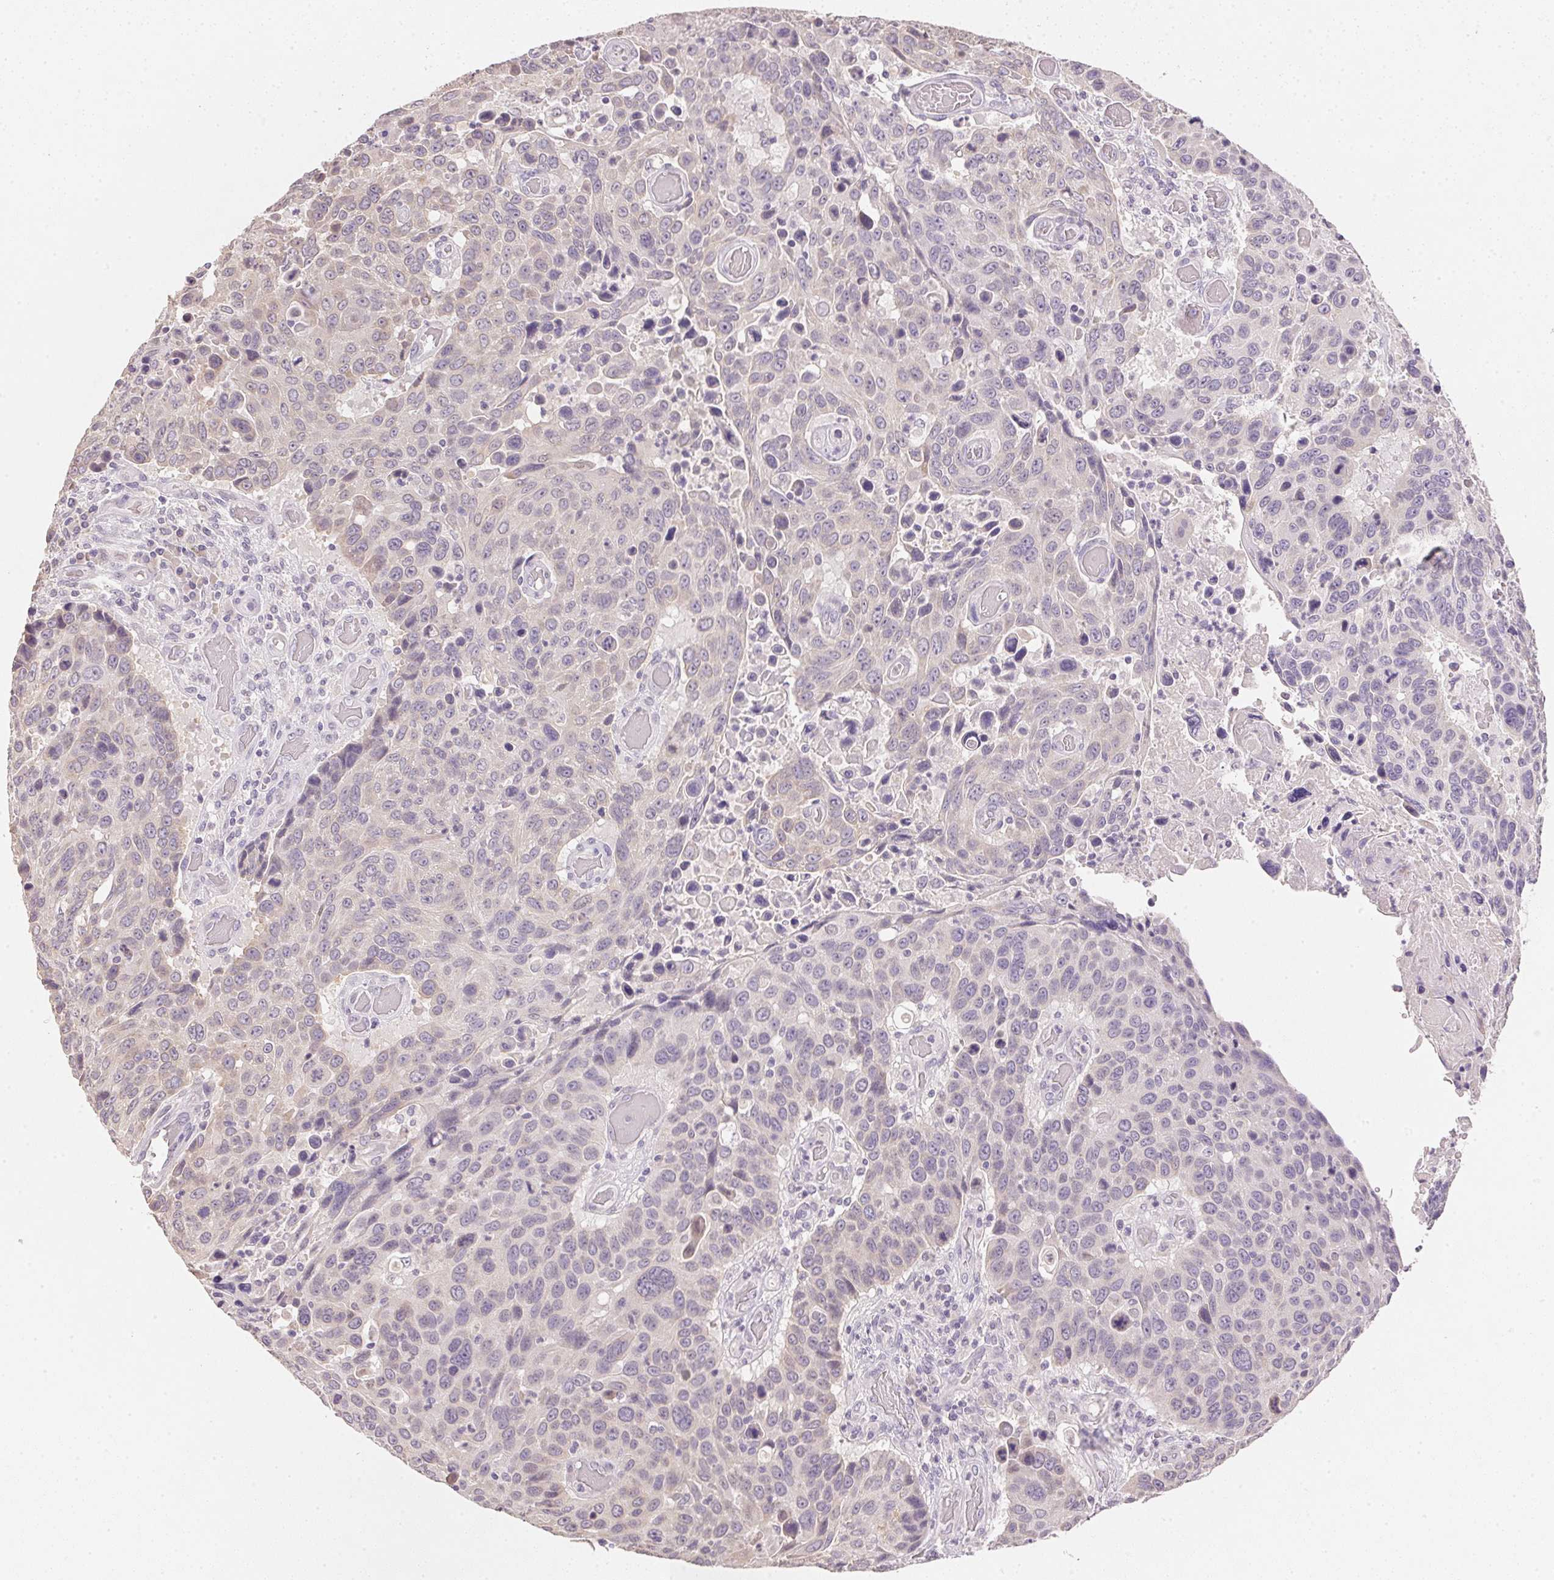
{"staining": {"intensity": "weak", "quantity": "<25%", "location": "cytoplasmic/membranous"}, "tissue": "lung cancer", "cell_type": "Tumor cells", "image_type": "cancer", "snomed": [{"axis": "morphology", "description": "Squamous cell carcinoma, NOS"}, {"axis": "topography", "description": "Lung"}], "caption": "Micrograph shows no significant protein expression in tumor cells of lung cancer (squamous cell carcinoma).", "gene": "DHCR24", "patient": {"sex": "male", "age": 68}}